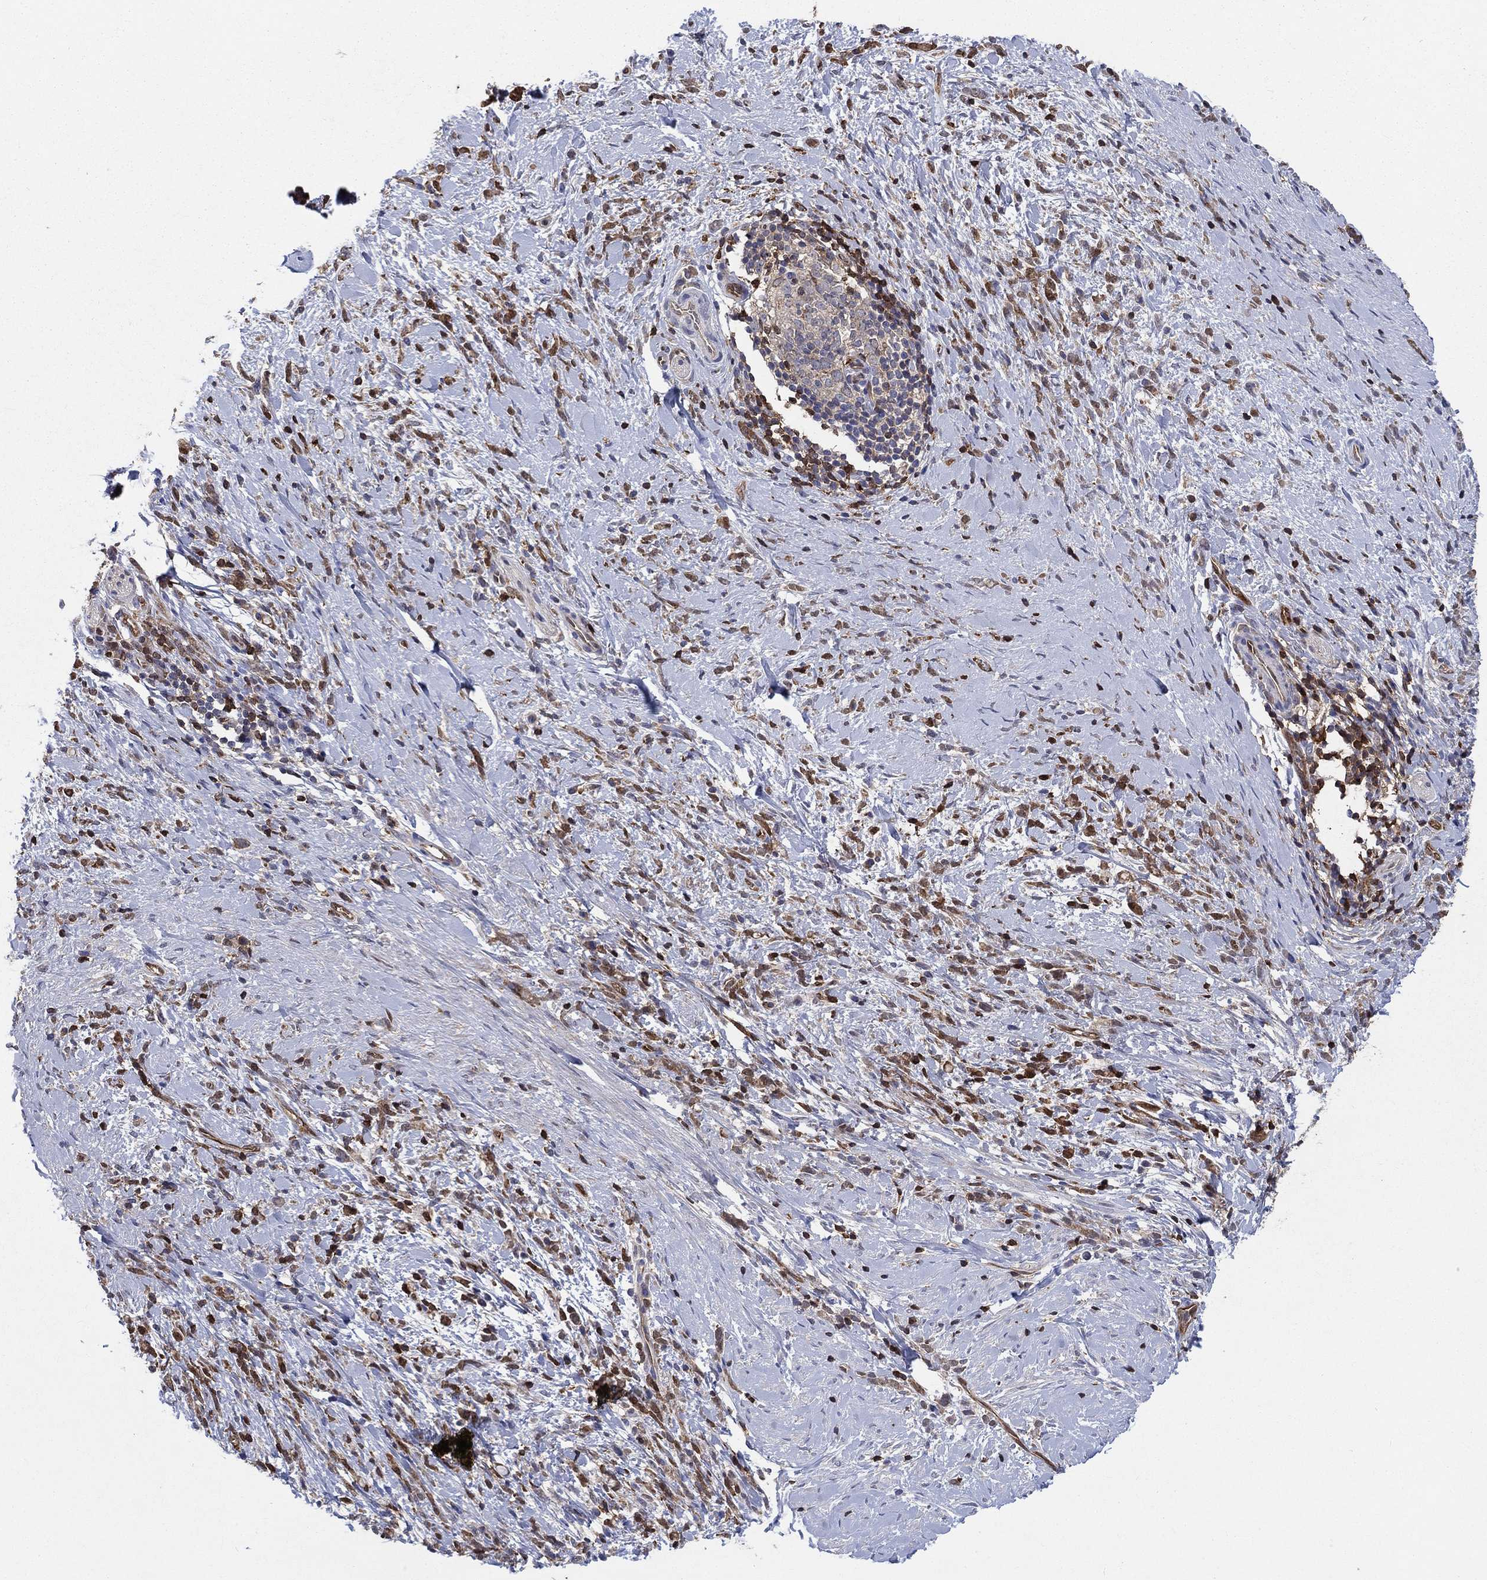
{"staining": {"intensity": "strong", "quantity": "25%-75%", "location": "cytoplasmic/membranous"}, "tissue": "stomach cancer", "cell_type": "Tumor cells", "image_type": "cancer", "snomed": [{"axis": "morphology", "description": "Adenocarcinoma, NOS"}, {"axis": "topography", "description": "Stomach"}], "caption": "Tumor cells reveal high levels of strong cytoplasmic/membranous expression in about 25%-75% of cells in human stomach cancer.", "gene": "AGFG2", "patient": {"sex": "female", "age": 57}}